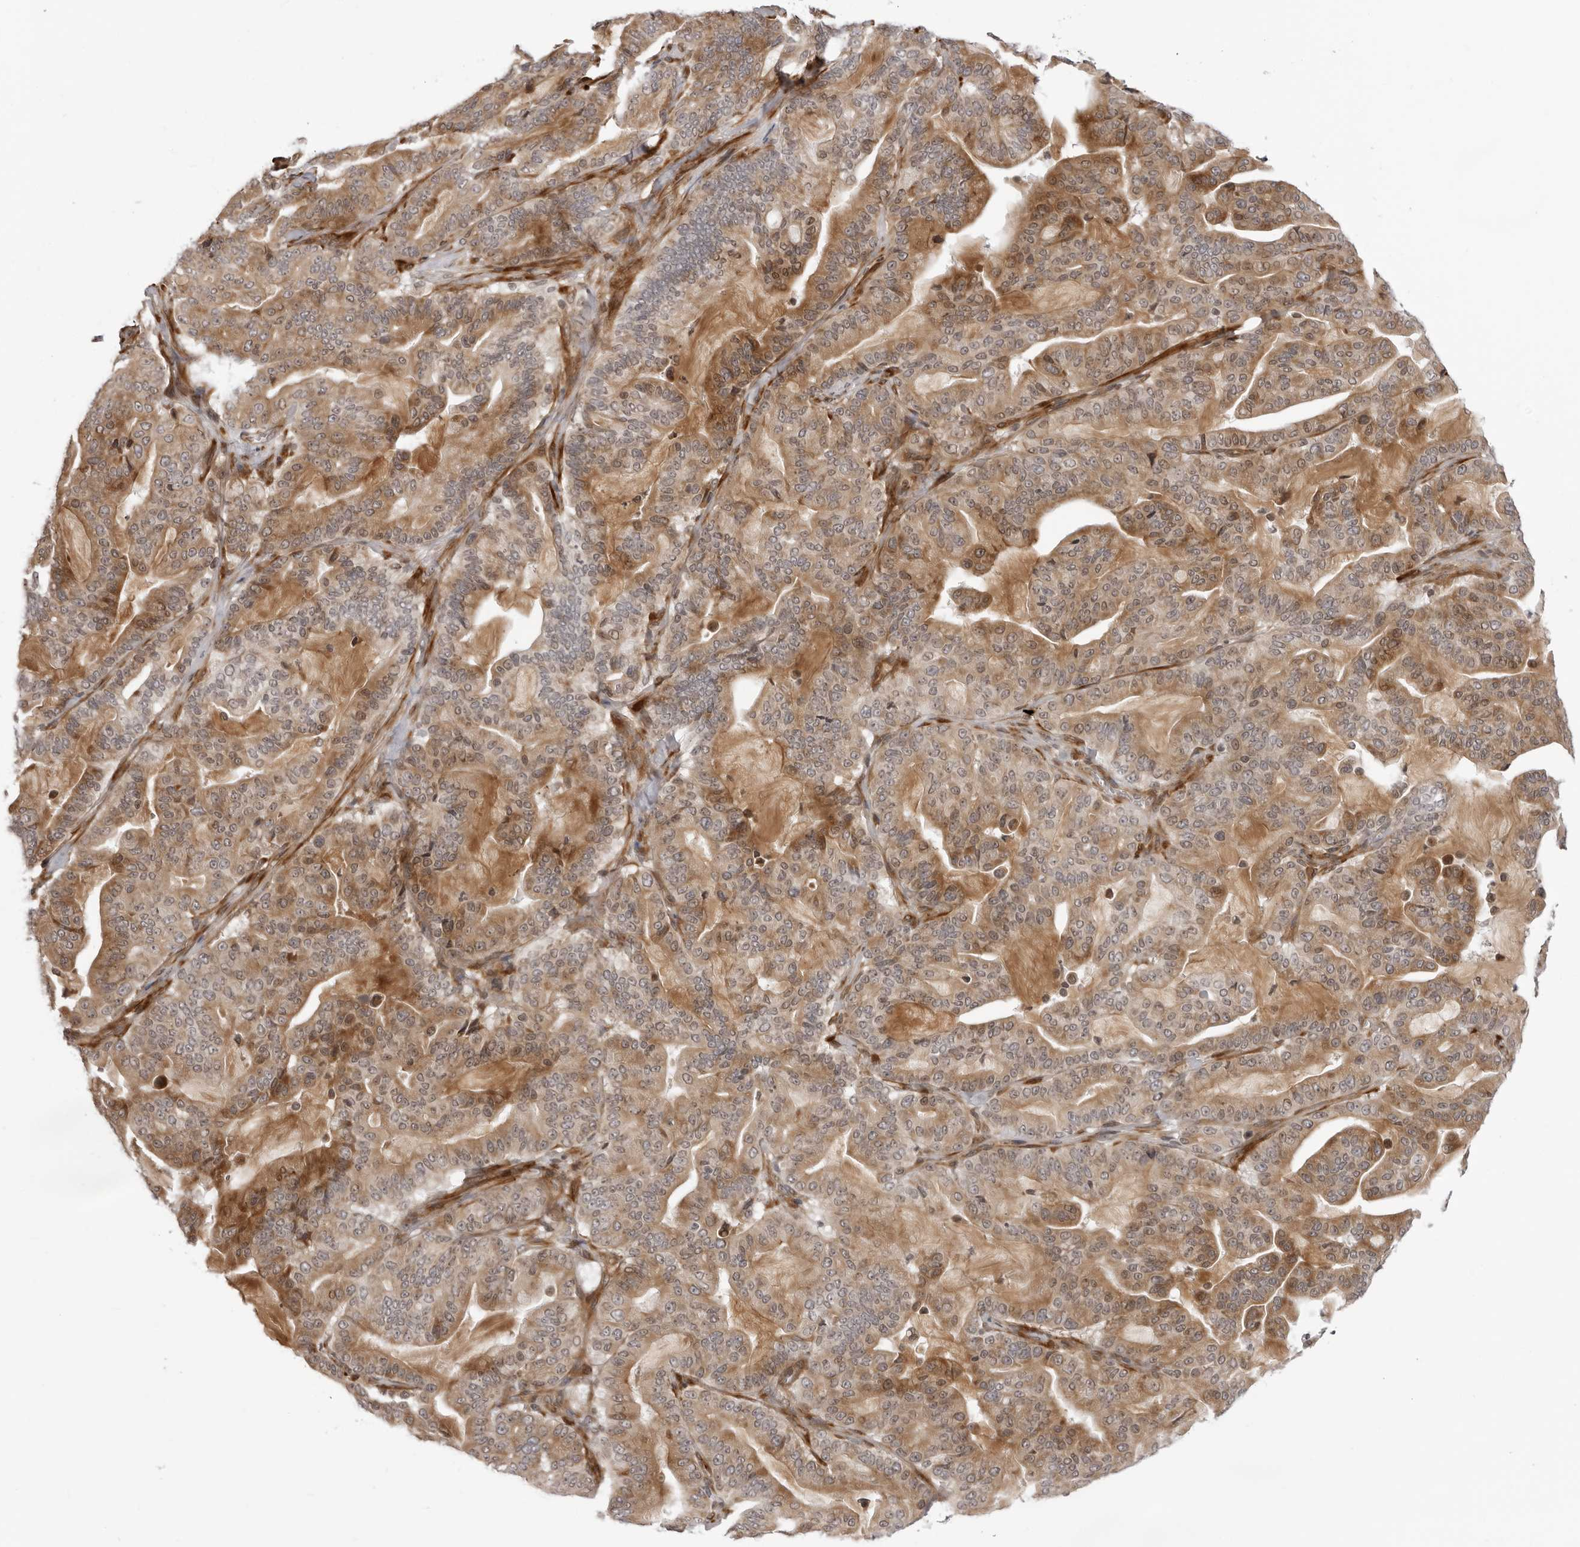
{"staining": {"intensity": "moderate", "quantity": ">75%", "location": "cytoplasmic/membranous"}, "tissue": "pancreatic cancer", "cell_type": "Tumor cells", "image_type": "cancer", "snomed": [{"axis": "morphology", "description": "Adenocarcinoma, NOS"}, {"axis": "topography", "description": "Pancreas"}], "caption": "About >75% of tumor cells in human pancreatic cancer (adenocarcinoma) show moderate cytoplasmic/membranous protein staining as visualized by brown immunohistochemical staining.", "gene": "SRGAP2", "patient": {"sex": "male", "age": 63}}